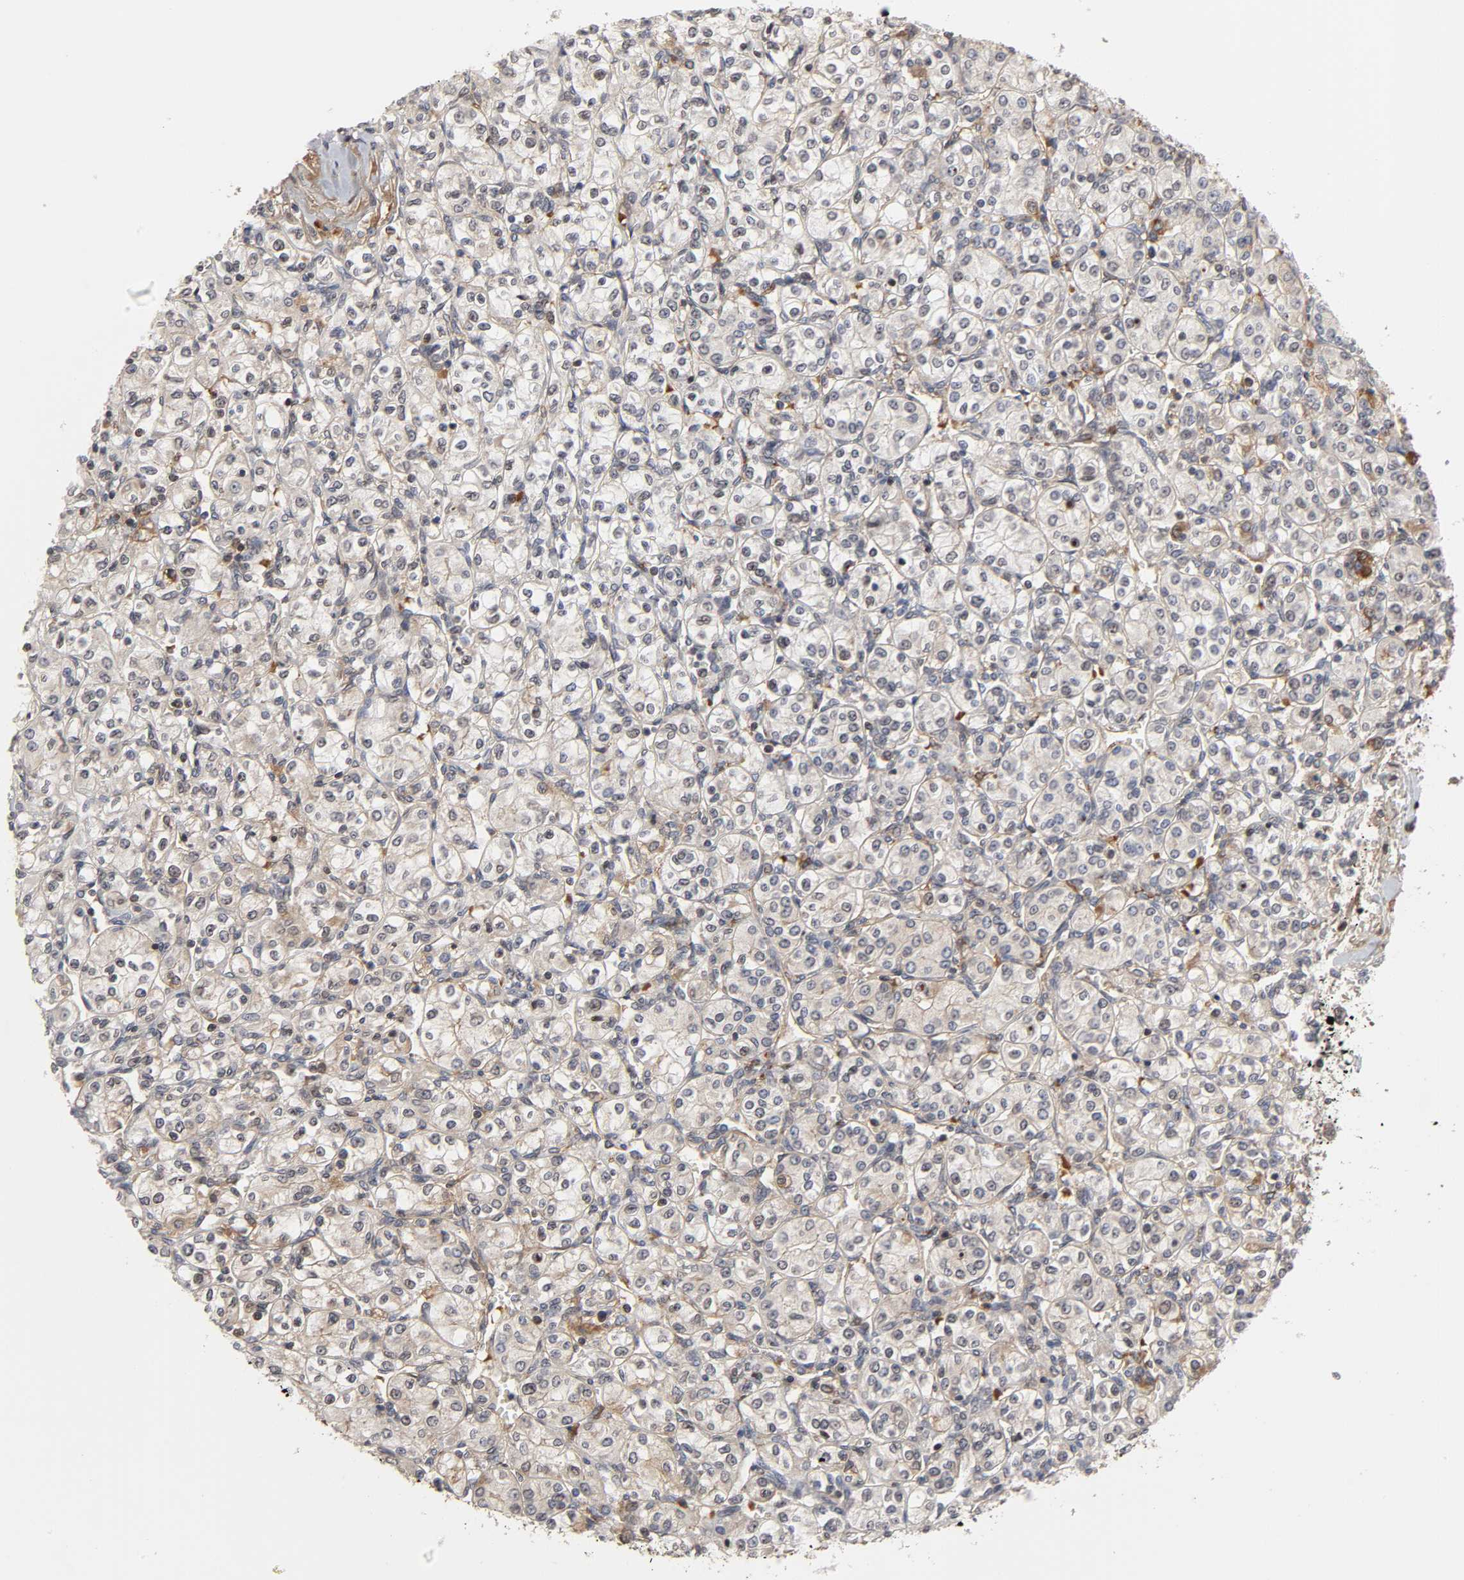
{"staining": {"intensity": "moderate", "quantity": "25%-75%", "location": "cytoplasmic/membranous,nuclear"}, "tissue": "renal cancer", "cell_type": "Tumor cells", "image_type": "cancer", "snomed": [{"axis": "morphology", "description": "Adenocarcinoma, NOS"}, {"axis": "topography", "description": "Kidney"}], "caption": "Immunohistochemical staining of human renal adenocarcinoma exhibits moderate cytoplasmic/membranous and nuclear protein expression in approximately 25%-75% of tumor cells.", "gene": "CPN2", "patient": {"sex": "male", "age": 77}}